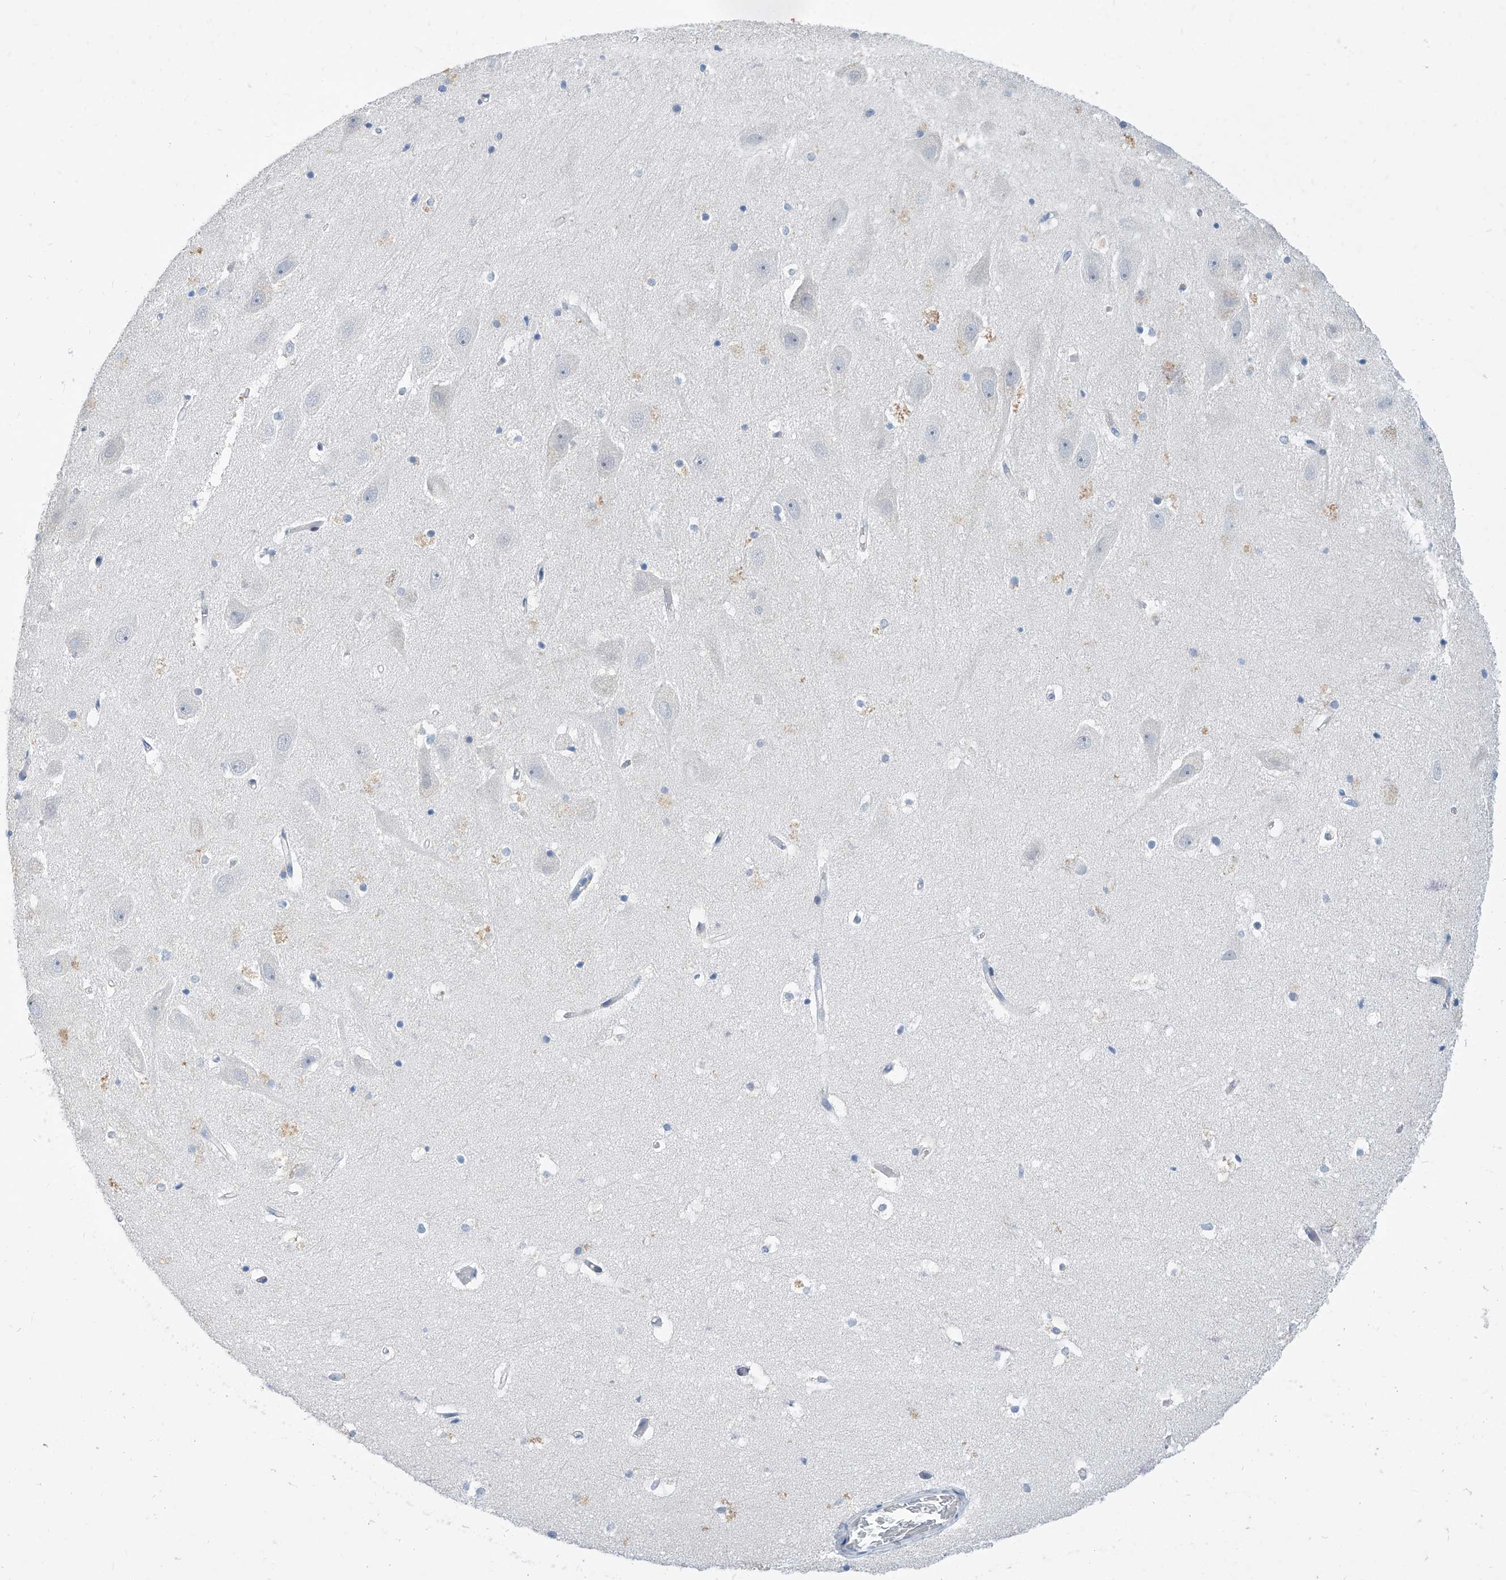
{"staining": {"intensity": "negative", "quantity": "none", "location": "none"}, "tissue": "hippocampus", "cell_type": "Glial cells", "image_type": "normal", "snomed": [{"axis": "morphology", "description": "Normal tissue, NOS"}, {"axis": "topography", "description": "Hippocampus"}], "caption": "The immunohistochemistry (IHC) image has no significant staining in glial cells of hippocampus. (Stains: DAB immunohistochemistry with hematoxylin counter stain, Microscopy: brightfield microscopy at high magnification).", "gene": "BPTF", "patient": {"sex": "female", "age": 52}}